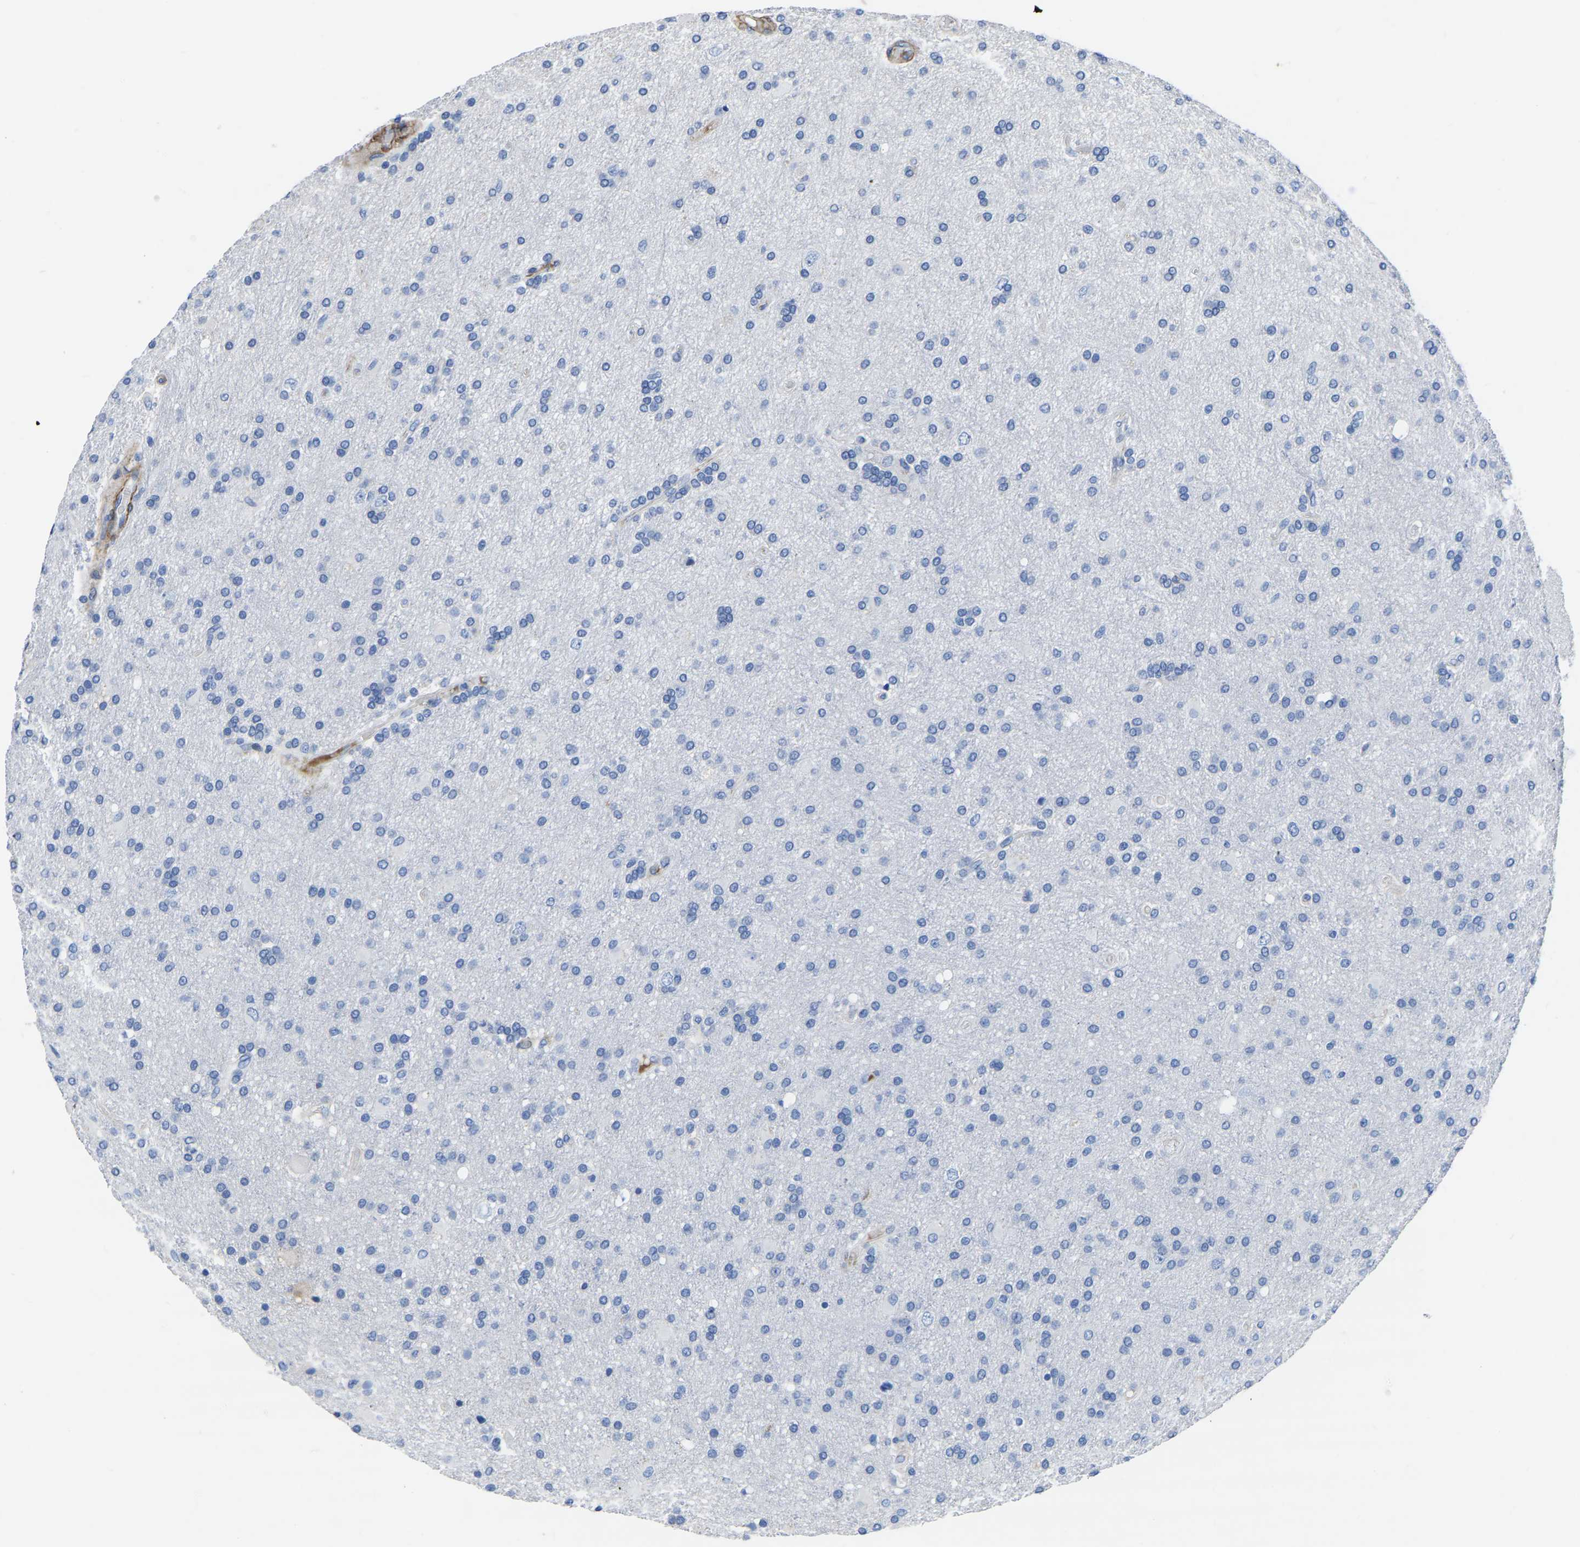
{"staining": {"intensity": "negative", "quantity": "none", "location": "none"}, "tissue": "glioma", "cell_type": "Tumor cells", "image_type": "cancer", "snomed": [{"axis": "morphology", "description": "Glioma, malignant, High grade"}, {"axis": "topography", "description": "Brain"}], "caption": "This is an immunohistochemistry micrograph of human malignant glioma (high-grade). There is no positivity in tumor cells.", "gene": "SLC45A3", "patient": {"sex": "male", "age": 72}}